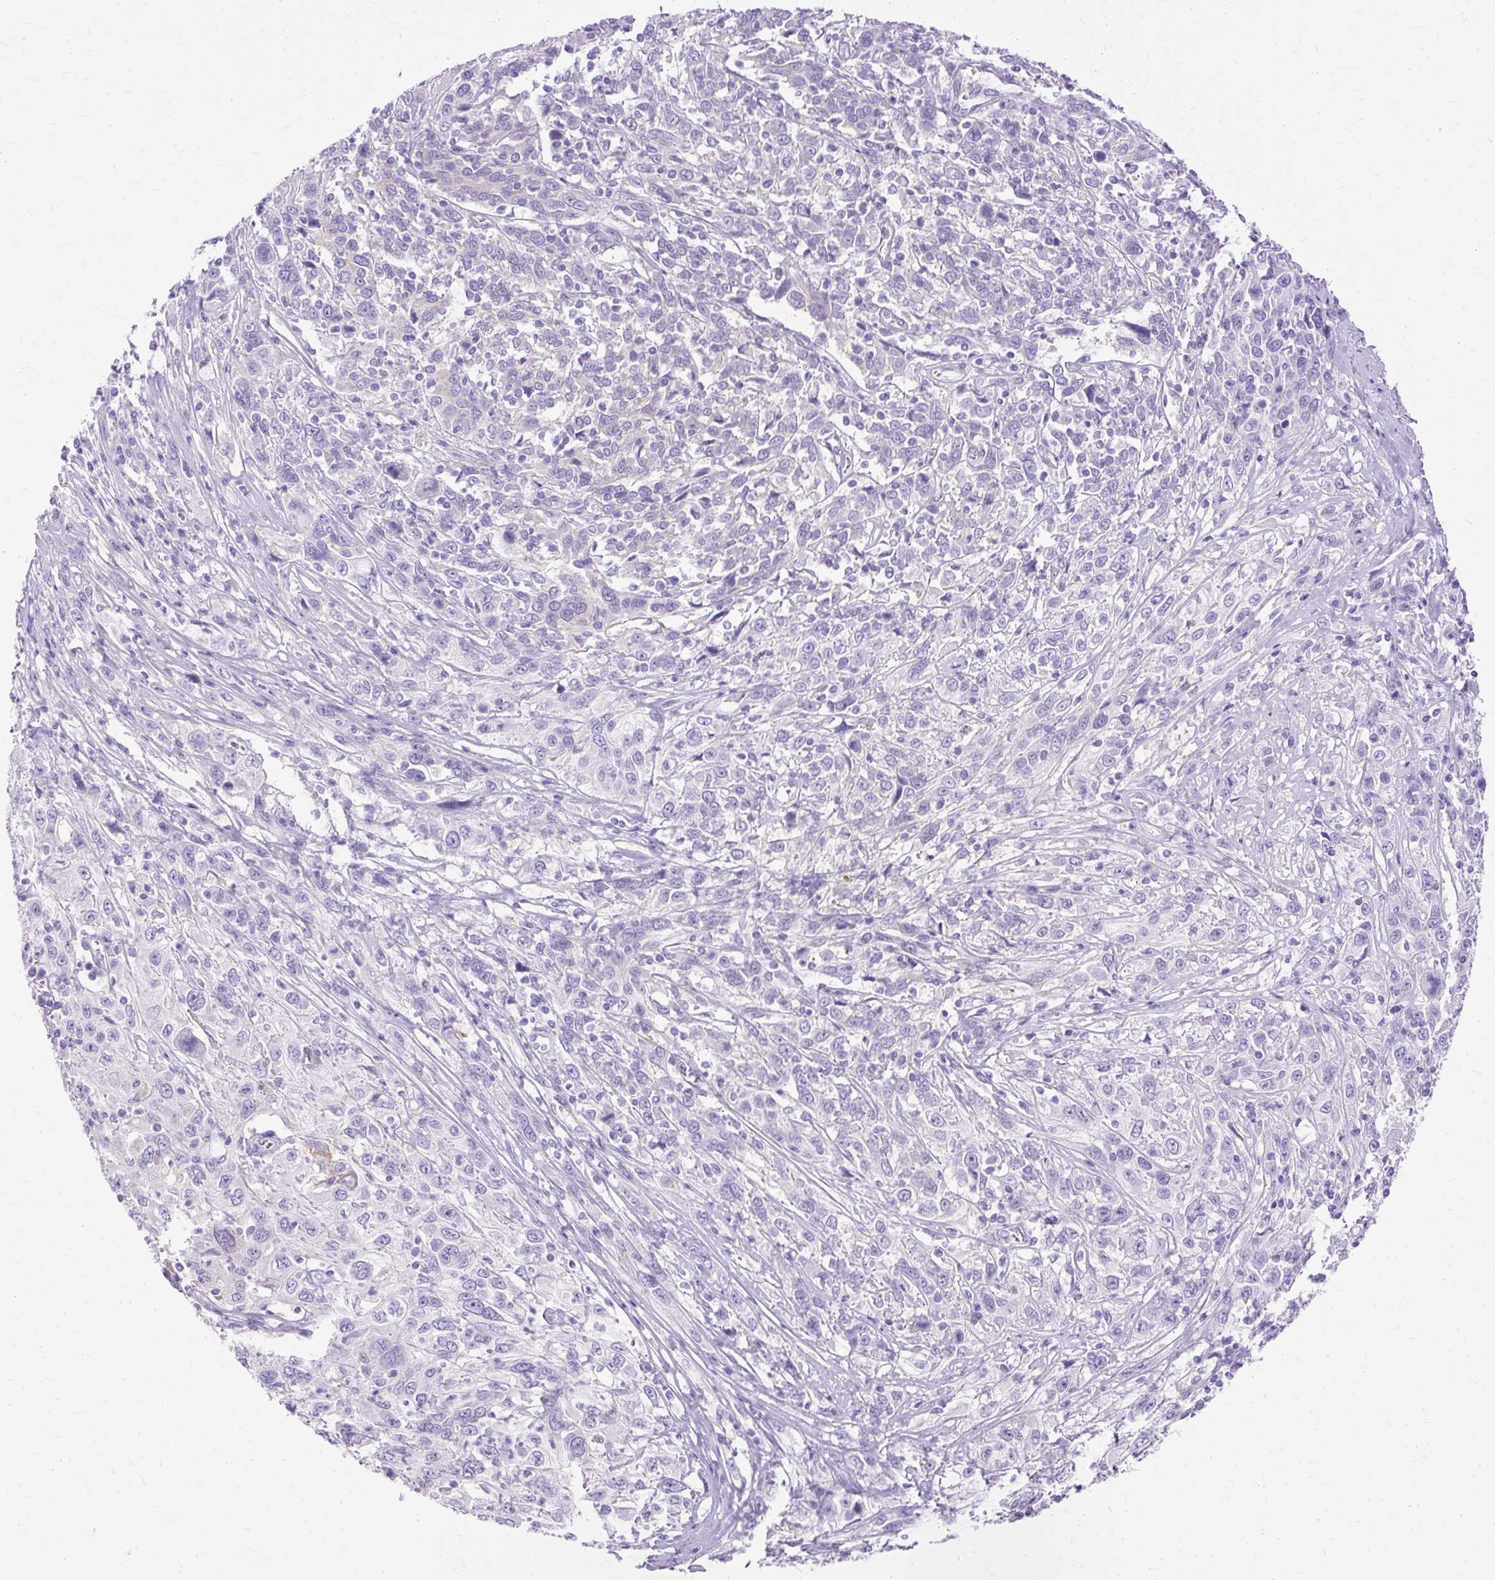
{"staining": {"intensity": "negative", "quantity": "none", "location": "none"}, "tissue": "cervical cancer", "cell_type": "Tumor cells", "image_type": "cancer", "snomed": [{"axis": "morphology", "description": "Squamous cell carcinoma, NOS"}, {"axis": "topography", "description": "Cervix"}], "caption": "A micrograph of human cervical cancer (squamous cell carcinoma) is negative for staining in tumor cells.", "gene": "MYO6", "patient": {"sex": "female", "age": 46}}